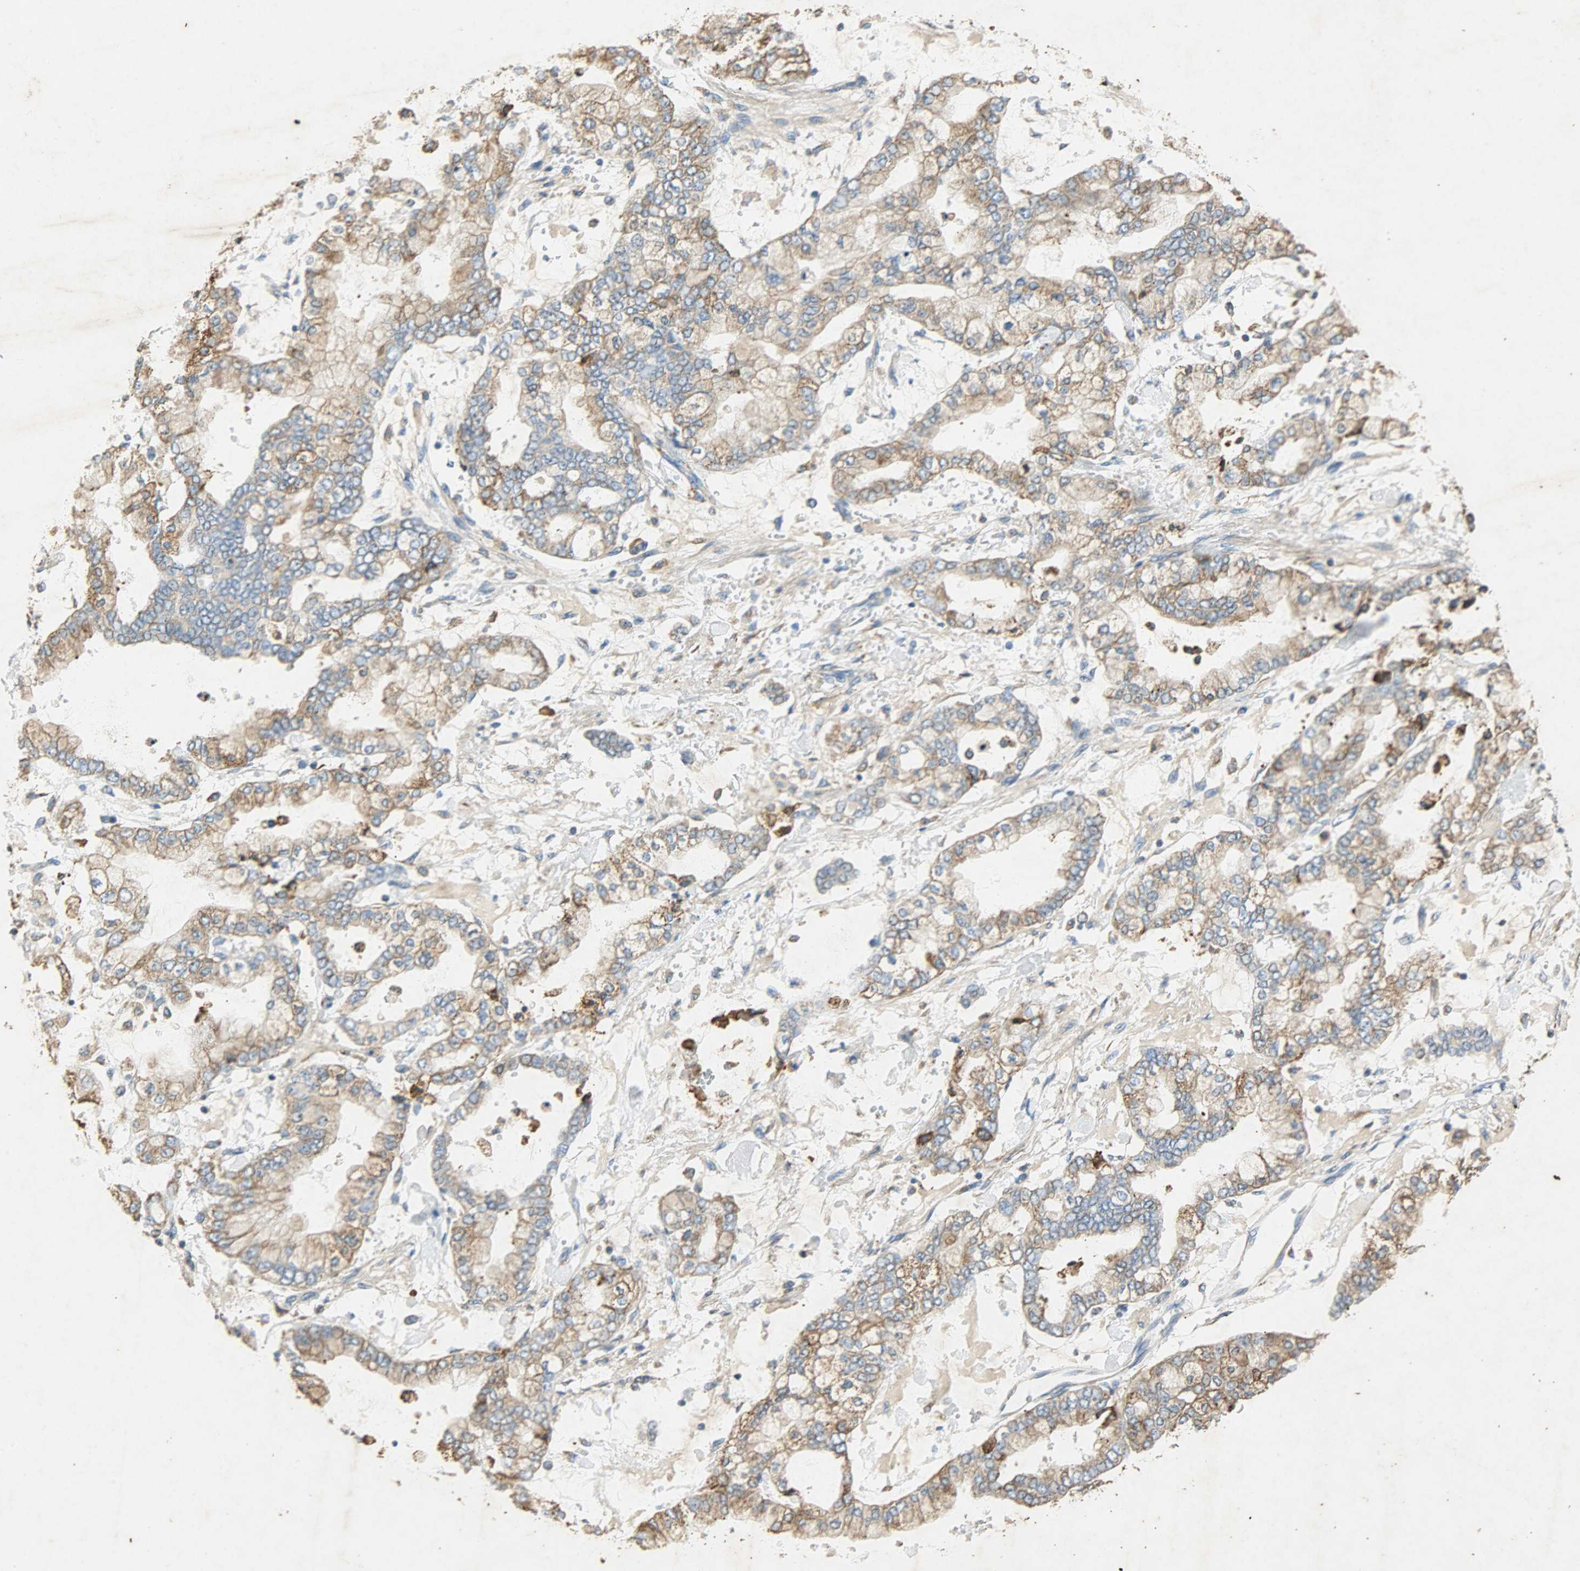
{"staining": {"intensity": "moderate", "quantity": ">75%", "location": "cytoplasmic/membranous"}, "tissue": "stomach cancer", "cell_type": "Tumor cells", "image_type": "cancer", "snomed": [{"axis": "morphology", "description": "Normal tissue, NOS"}, {"axis": "morphology", "description": "Adenocarcinoma, NOS"}, {"axis": "topography", "description": "Stomach, upper"}, {"axis": "topography", "description": "Stomach"}], "caption": "An immunohistochemistry (IHC) histopathology image of neoplastic tissue is shown. Protein staining in brown shows moderate cytoplasmic/membranous positivity in stomach cancer (adenocarcinoma) within tumor cells.", "gene": "HSPA5", "patient": {"sex": "male", "age": 76}}